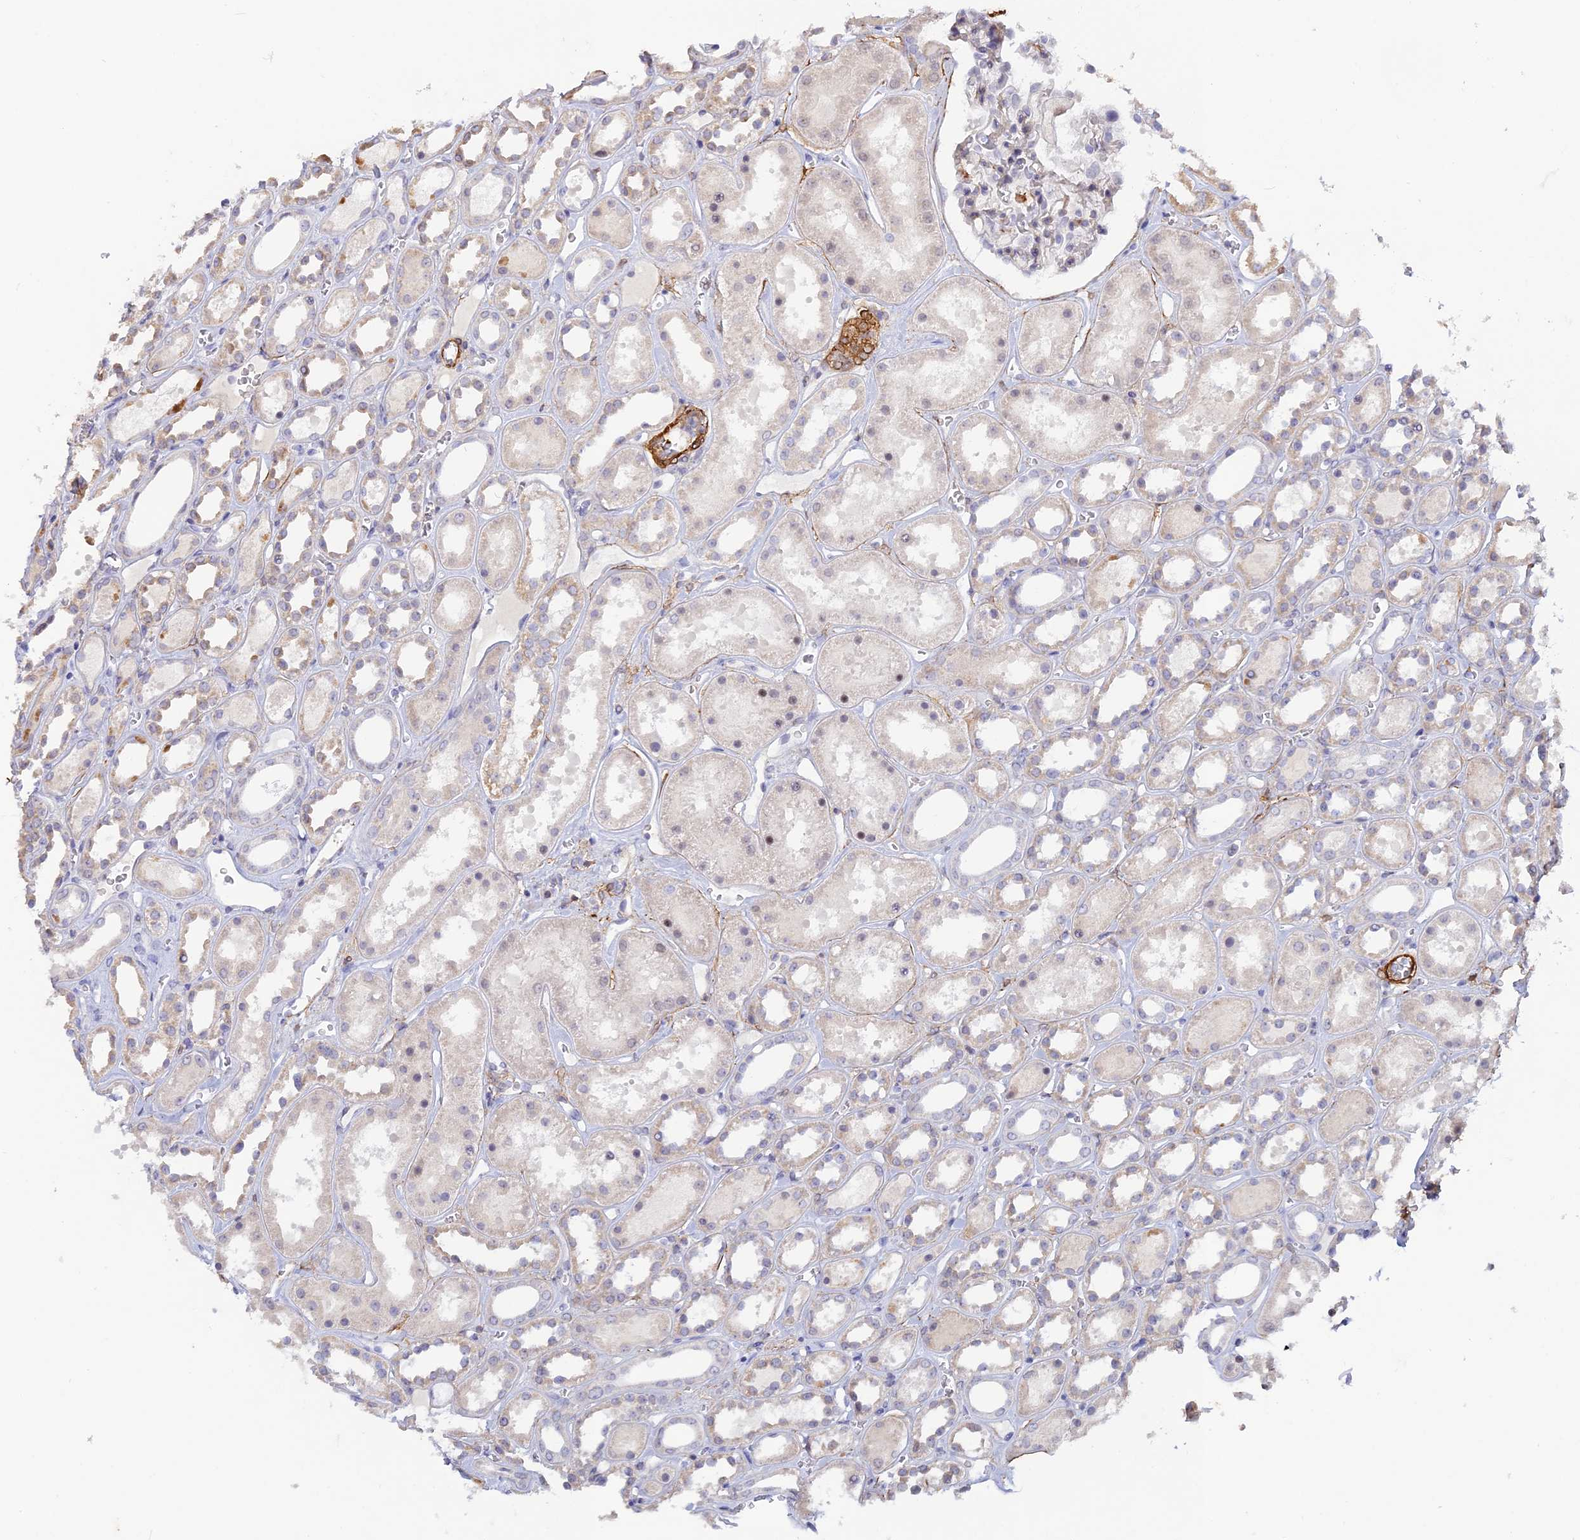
{"staining": {"intensity": "weak", "quantity": "<25%", "location": "cytoplasmic/membranous"}, "tissue": "kidney", "cell_type": "Cells in glomeruli", "image_type": "normal", "snomed": [{"axis": "morphology", "description": "Normal tissue, NOS"}, {"axis": "topography", "description": "Kidney"}], "caption": "Protein analysis of unremarkable kidney exhibits no significant positivity in cells in glomeruli.", "gene": "CCDC154", "patient": {"sex": "female", "age": 41}}